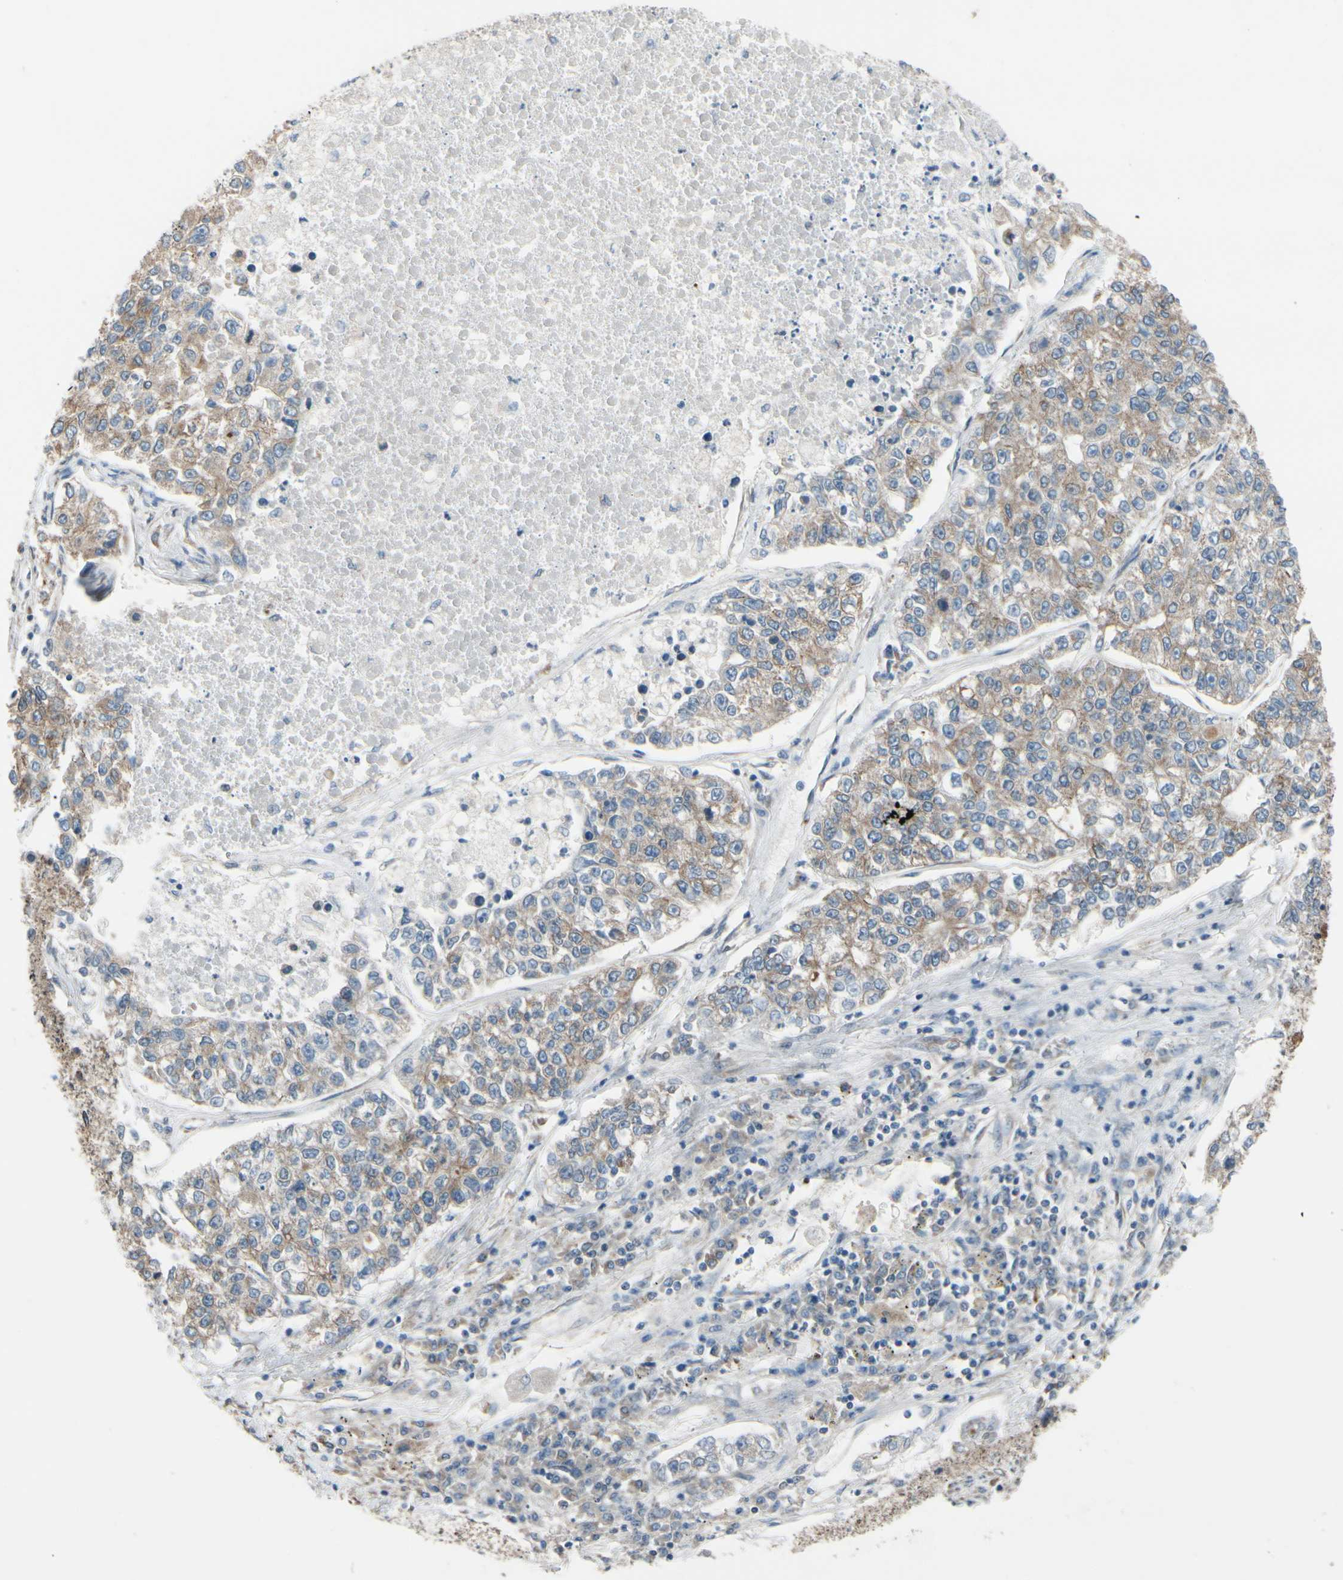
{"staining": {"intensity": "moderate", "quantity": ">75%", "location": "cytoplasmic/membranous"}, "tissue": "lung cancer", "cell_type": "Tumor cells", "image_type": "cancer", "snomed": [{"axis": "morphology", "description": "Adenocarcinoma, NOS"}, {"axis": "topography", "description": "Lung"}], "caption": "A brown stain labels moderate cytoplasmic/membranous expression of a protein in human adenocarcinoma (lung) tumor cells.", "gene": "CLCC1", "patient": {"sex": "male", "age": 49}}